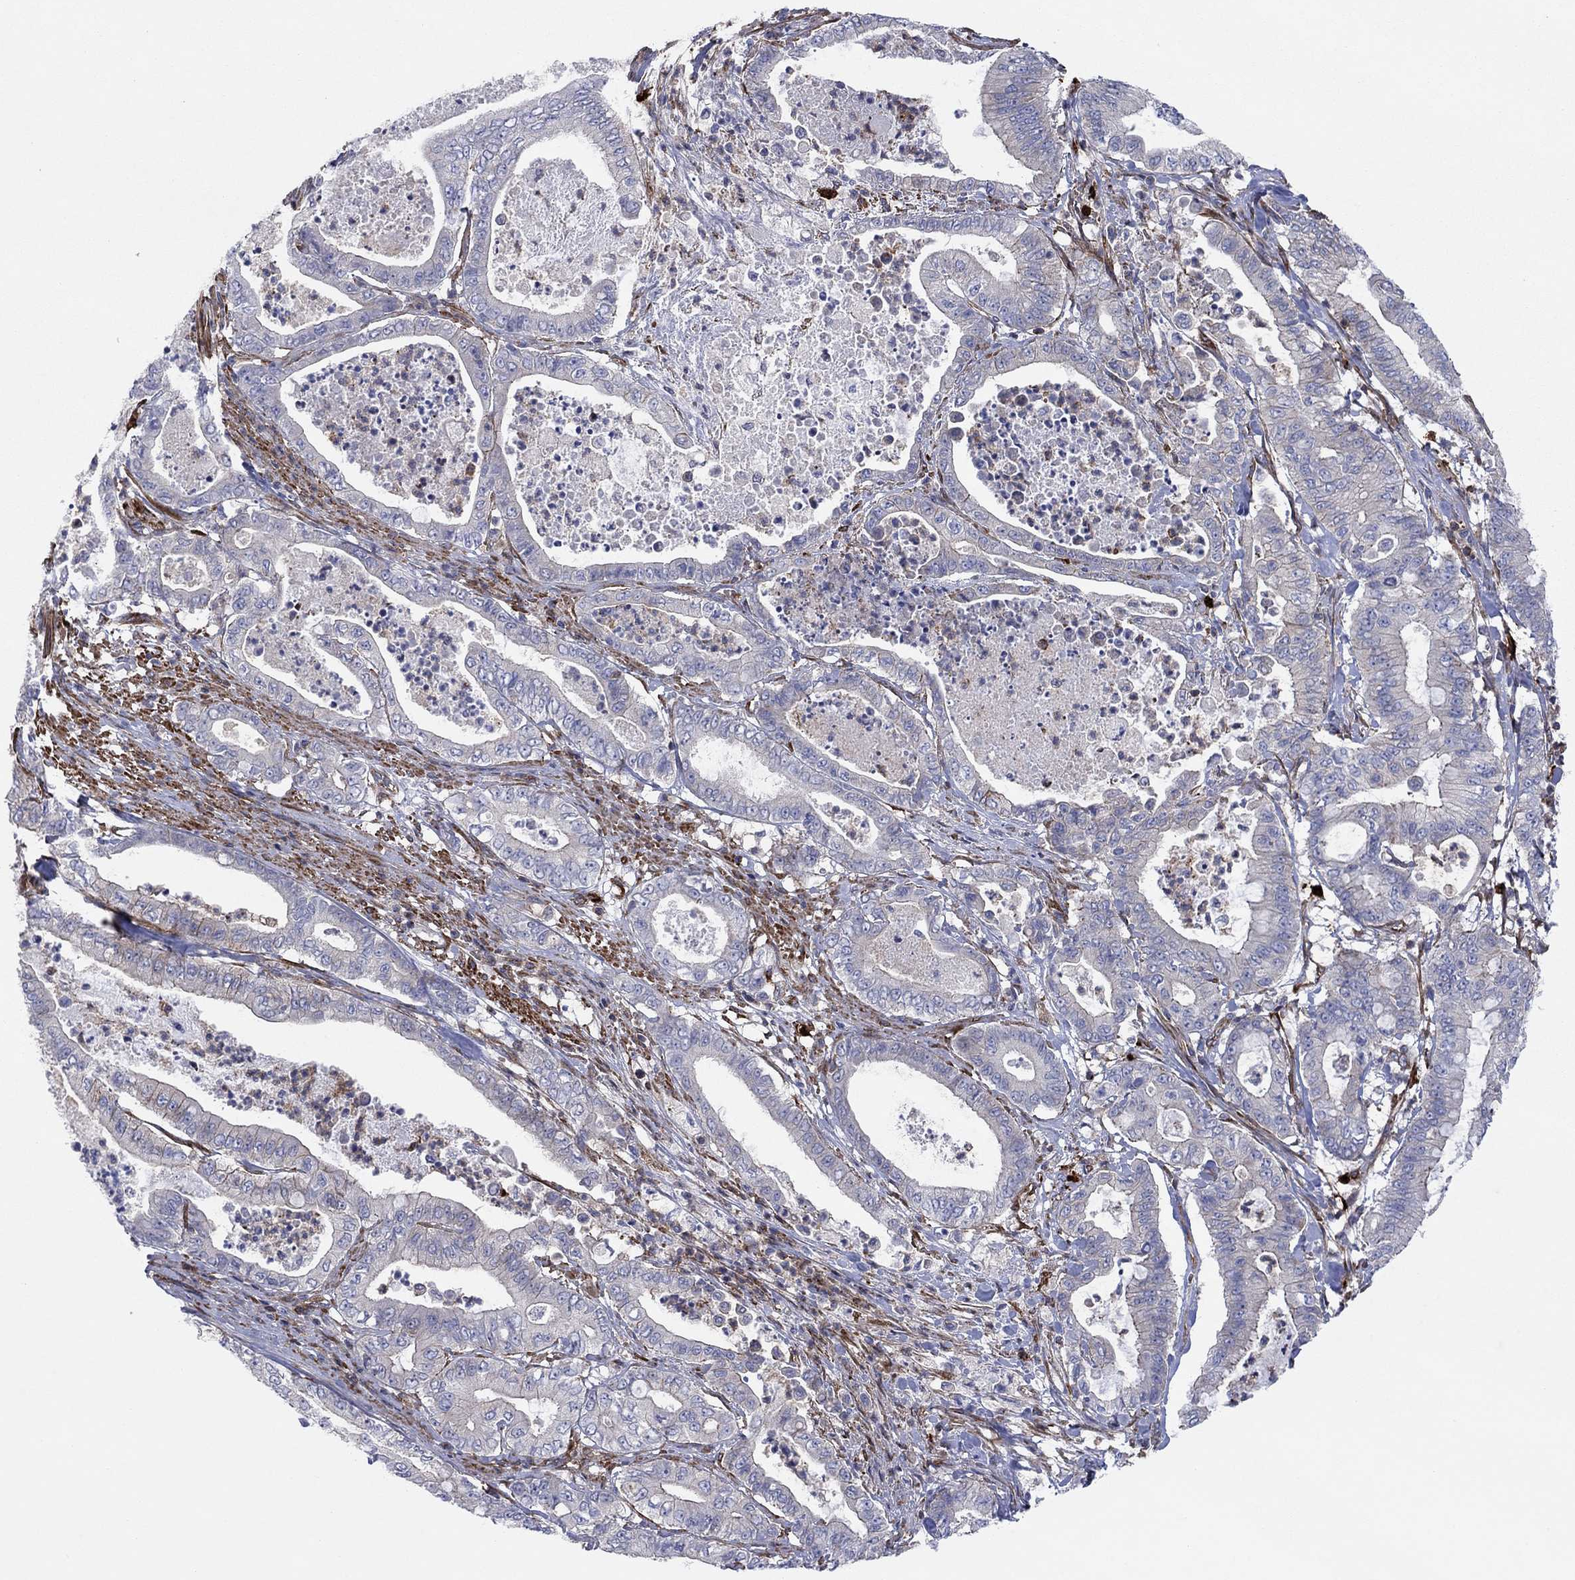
{"staining": {"intensity": "moderate", "quantity": "<25%", "location": "cytoplasmic/membranous"}, "tissue": "pancreatic cancer", "cell_type": "Tumor cells", "image_type": "cancer", "snomed": [{"axis": "morphology", "description": "Adenocarcinoma, NOS"}, {"axis": "topography", "description": "Pancreas"}], "caption": "Moderate cytoplasmic/membranous protein expression is present in about <25% of tumor cells in adenocarcinoma (pancreatic). (Brightfield microscopy of DAB IHC at high magnification).", "gene": "PAG1", "patient": {"sex": "male", "age": 71}}